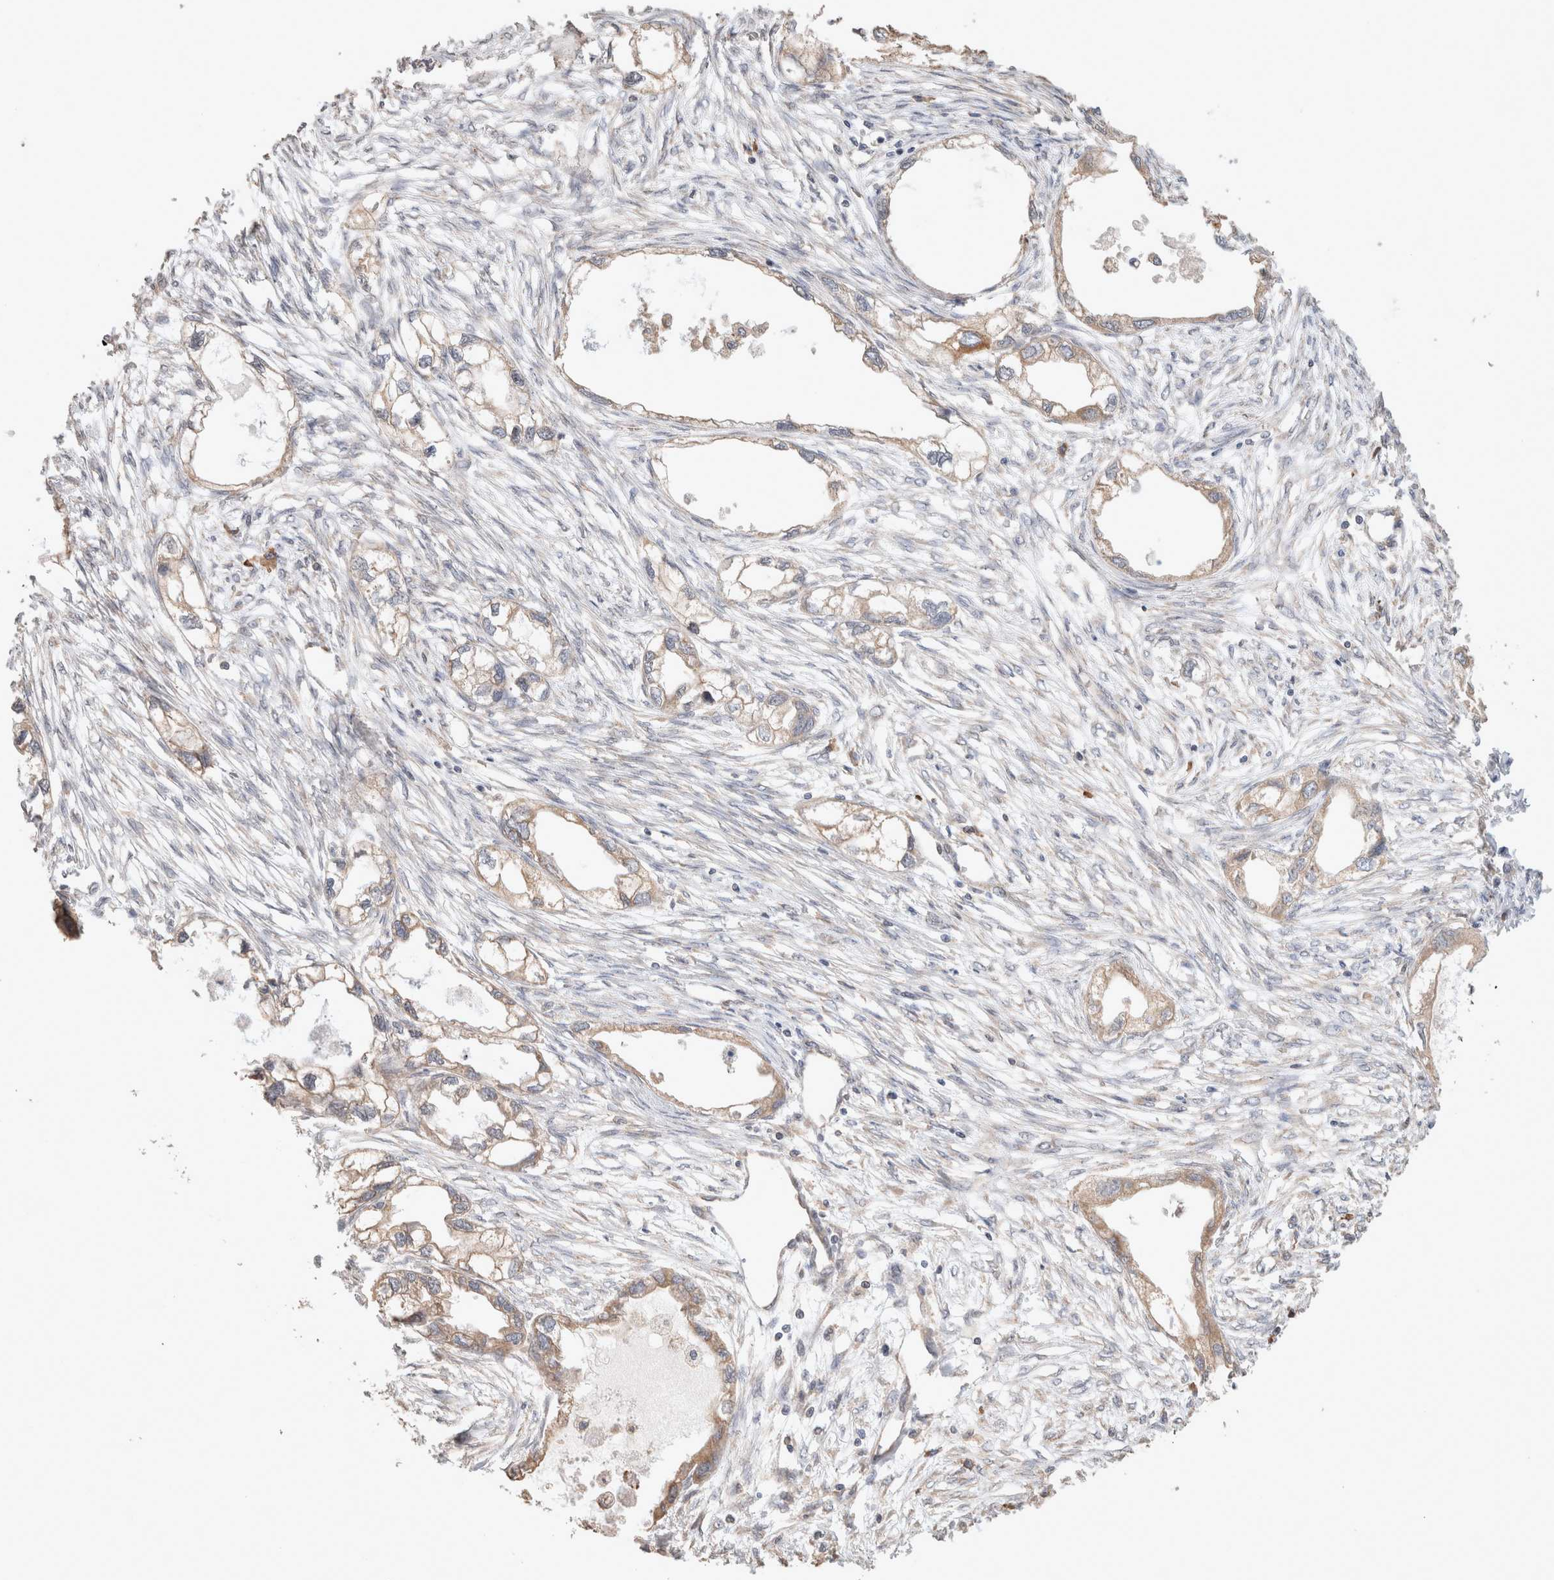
{"staining": {"intensity": "moderate", "quantity": ">75%", "location": "cytoplasmic/membranous"}, "tissue": "endometrial cancer", "cell_type": "Tumor cells", "image_type": "cancer", "snomed": [{"axis": "morphology", "description": "Adenocarcinoma, NOS"}, {"axis": "morphology", "description": "Adenocarcinoma, metastatic, NOS"}, {"axis": "topography", "description": "Adipose tissue"}, {"axis": "topography", "description": "Endometrium"}], "caption": "Immunohistochemical staining of human endometrial adenocarcinoma exhibits medium levels of moderate cytoplasmic/membranous expression in approximately >75% of tumor cells. The protein of interest is shown in brown color, while the nuclei are stained blue.", "gene": "HROB", "patient": {"sex": "female", "age": 67}}